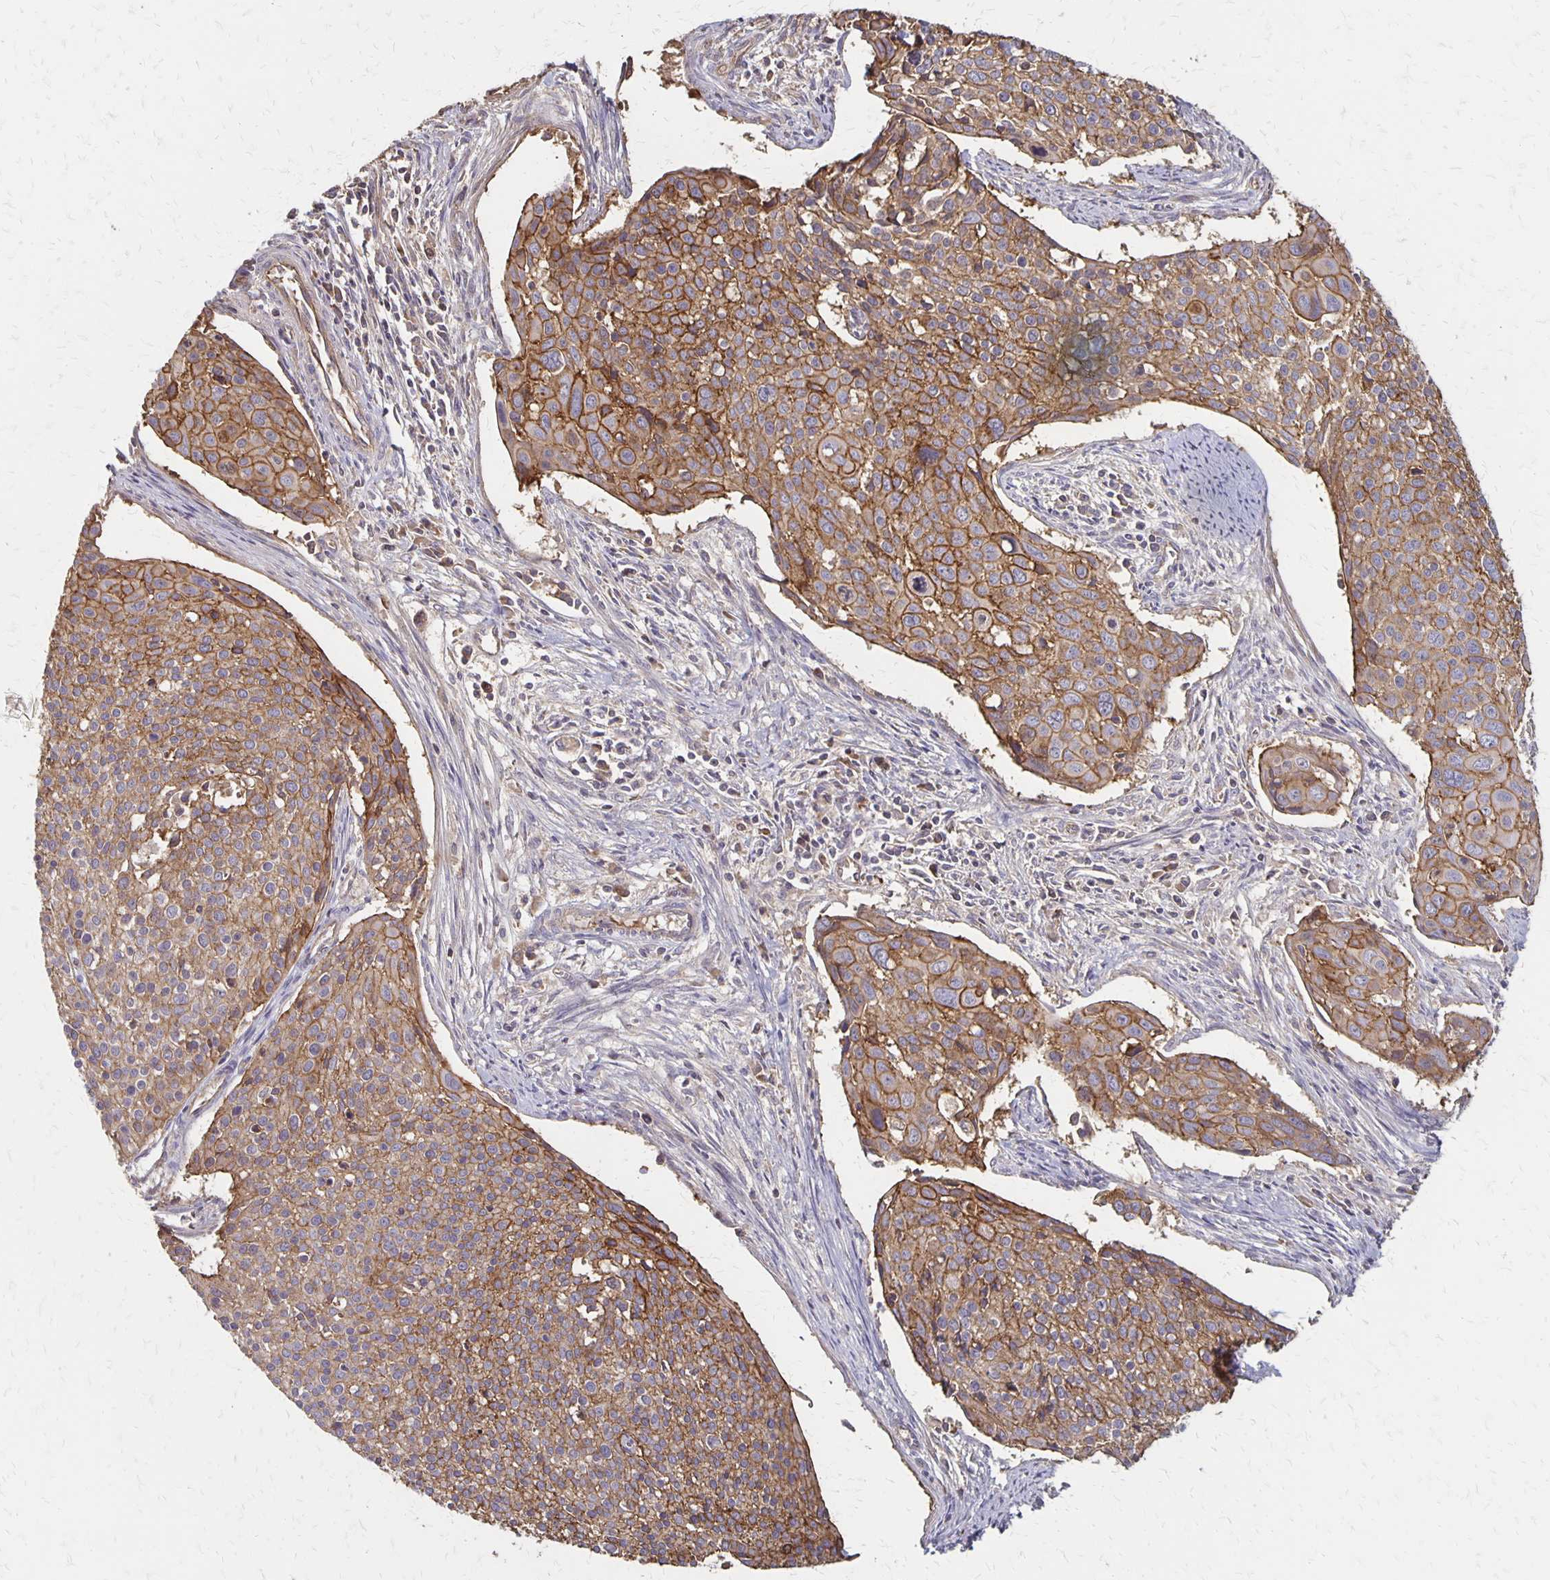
{"staining": {"intensity": "moderate", "quantity": ">75%", "location": "cytoplasmic/membranous"}, "tissue": "cervical cancer", "cell_type": "Tumor cells", "image_type": "cancer", "snomed": [{"axis": "morphology", "description": "Squamous cell carcinoma, NOS"}, {"axis": "topography", "description": "Cervix"}], "caption": "A histopathology image showing moderate cytoplasmic/membranous expression in approximately >75% of tumor cells in cervical cancer (squamous cell carcinoma), as visualized by brown immunohistochemical staining.", "gene": "PROM2", "patient": {"sex": "female", "age": 39}}